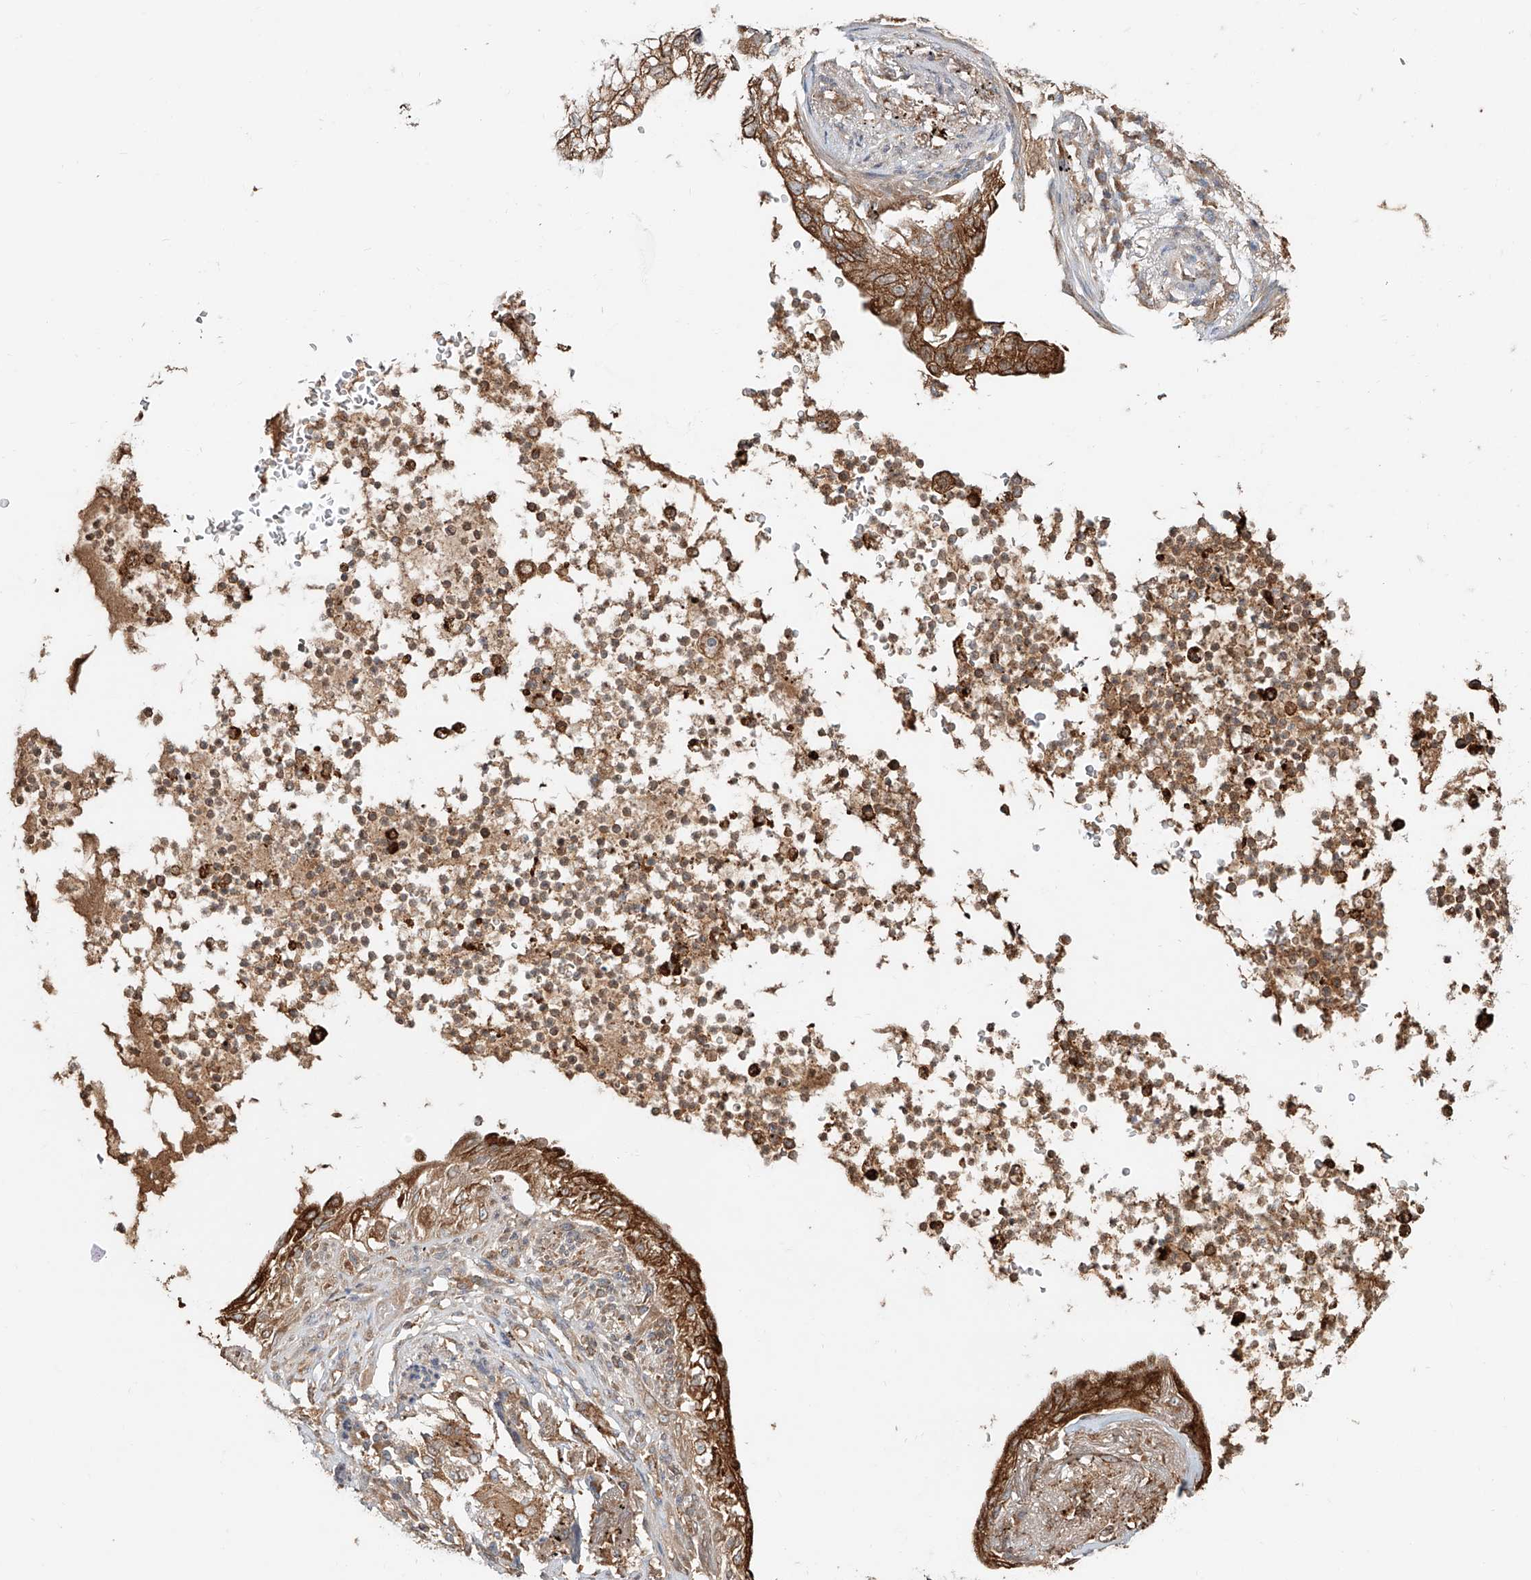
{"staining": {"intensity": "moderate", "quantity": ">75%", "location": "cytoplasmic/membranous"}, "tissue": "lung cancer", "cell_type": "Tumor cells", "image_type": "cancer", "snomed": [{"axis": "morphology", "description": "Normal tissue, NOS"}, {"axis": "morphology", "description": "Adenocarcinoma, NOS"}, {"axis": "topography", "description": "Bronchus"}, {"axis": "topography", "description": "Lung"}], "caption": "Moderate cytoplasmic/membranous protein expression is identified in approximately >75% of tumor cells in lung cancer.", "gene": "ERO1A", "patient": {"sex": "female", "age": 70}}